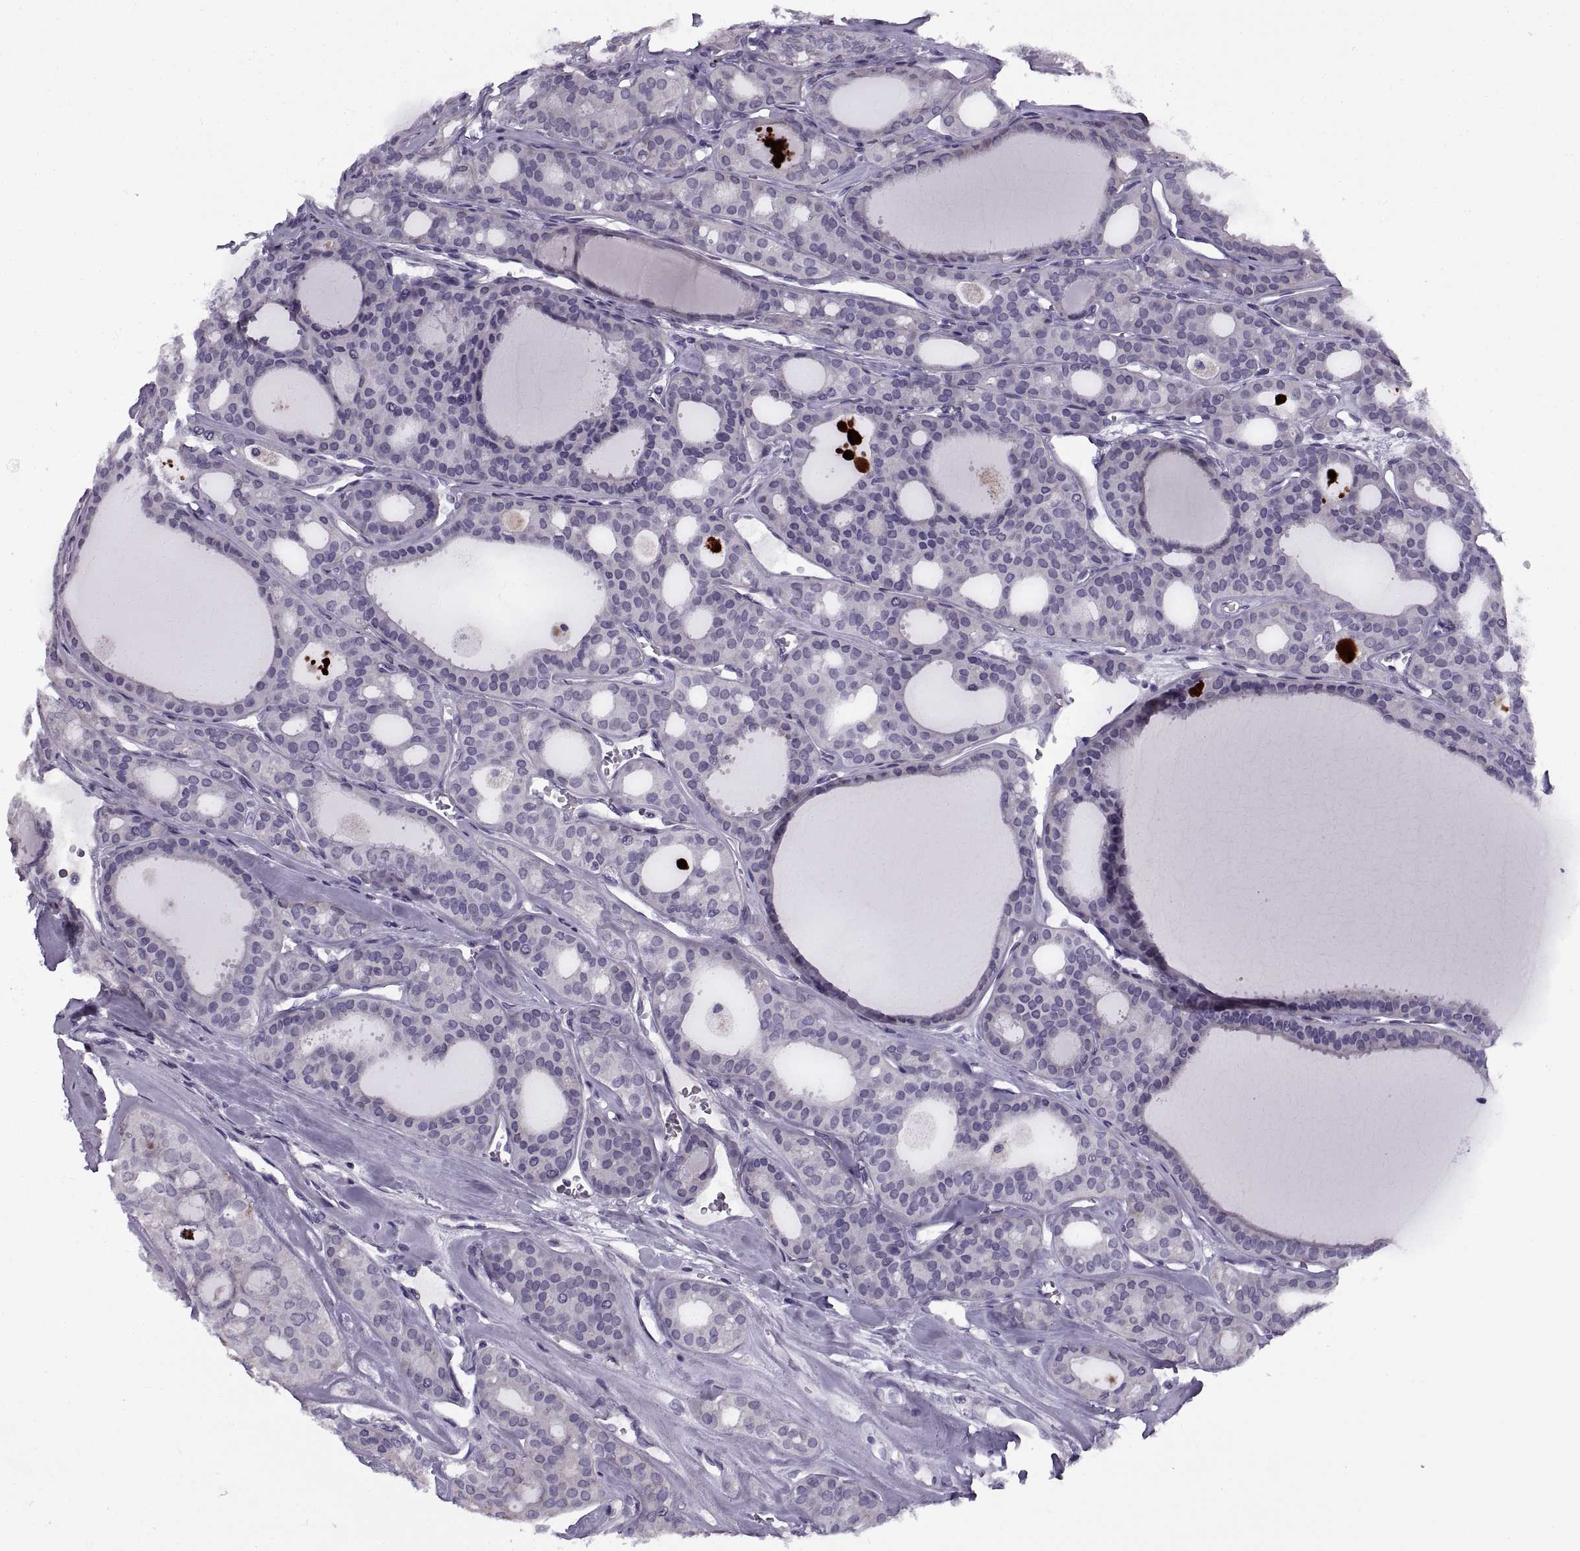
{"staining": {"intensity": "negative", "quantity": "none", "location": "none"}, "tissue": "thyroid cancer", "cell_type": "Tumor cells", "image_type": "cancer", "snomed": [{"axis": "morphology", "description": "Follicular adenoma carcinoma, NOS"}, {"axis": "topography", "description": "Thyroid gland"}], "caption": "Immunohistochemistry (IHC) photomicrograph of human thyroid cancer stained for a protein (brown), which displays no staining in tumor cells.", "gene": "CALCR", "patient": {"sex": "male", "age": 75}}